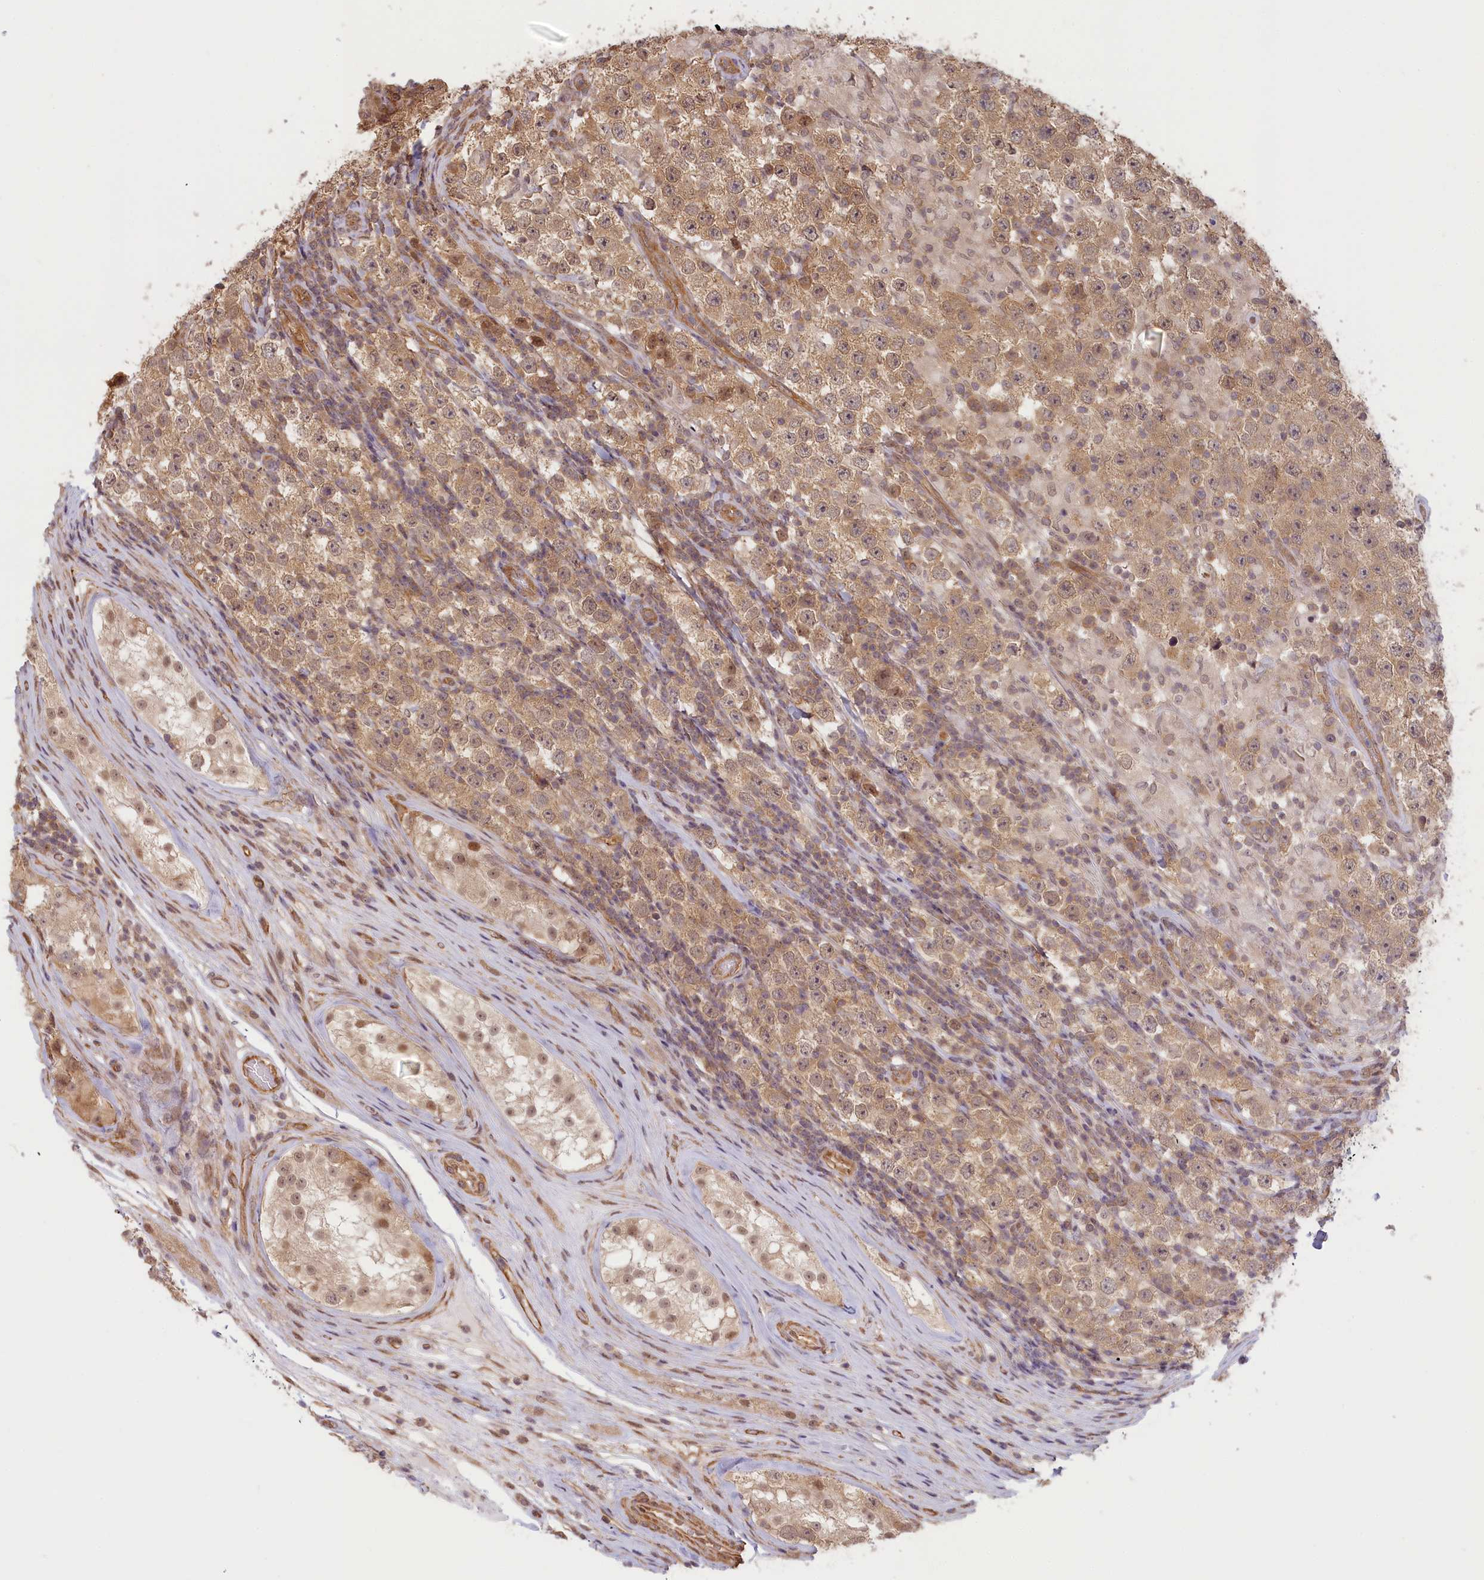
{"staining": {"intensity": "moderate", "quantity": "25%-75%", "location": "cytoplasmic/membranous"}, "tissue": "testis cancer", "cell_type": "Tumor cells", "image_type": "cancer", "snomed": [{"axis": "morphology", "description": "Normal tissue, NOS"}, {"axis": "morphology", "description": "Urothelial carcinoma, High grade"}, {"axis": "morphology", "description": "Seminoma, NOS"}, {"axis": "morphology", "description": "Carcinoma, Embryonal, NOS"}, {"axis": "topography", "description": "Urinary bladder"}, {"axis": "topography", "description": "Testis"}], "caption": "High-magnification brightfield microscopy of testis cancer stained with DAB (3,3'-diaminobenzidine) (brown) and counterstained with hematoxylin (blue). tumor cells exhibit moderate cytoplasmic/membranous positivity is identified in about25%-75% of cells. The staining was performed using DAB to visualize the protein expression in brown, while the nuclei were stained in blue with hematoxylin (Magnification: 20x).", "gene": "C19orf44", "patient": {"sex": "male", "age": 41}}